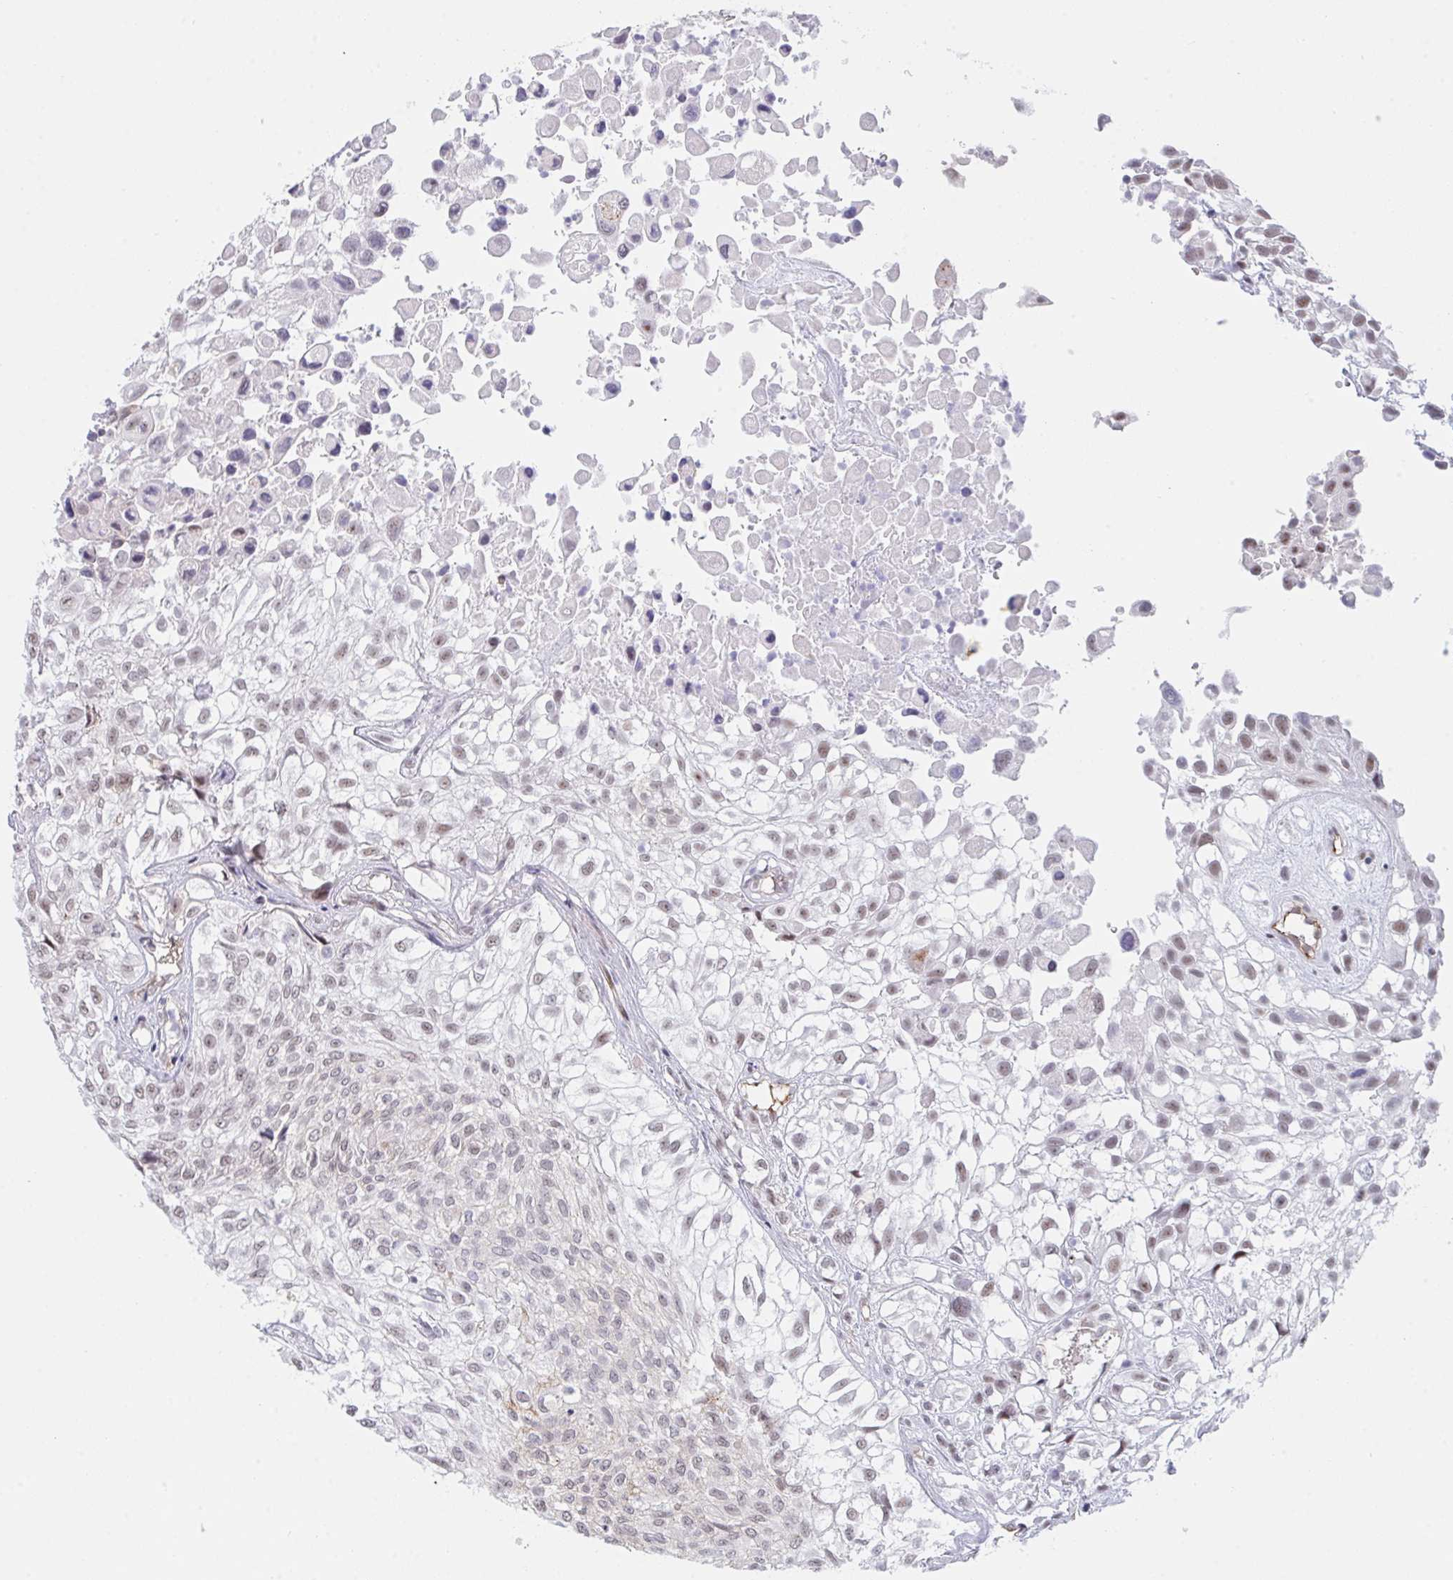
{"staining": {"intensity": "weak", "quantity": ">75%", "location": "nuclear"}, "tissue": "urothelial cancer", "cell_type": "Tumor cells", "image_type": "cancer", "snomed": [{"axis": "morphology", "description": "Urothelial carcinoma, High grade"}, {"axis": "topography", "description": "Urinary bladder"}], "caption": "An image of urothelial carcinoma (high-grade) stained for a protein displays weak nuclear brown staining in tumor cells.", "gene": "DSCAML1", "patient": {"sex": "male", "age": 56}}